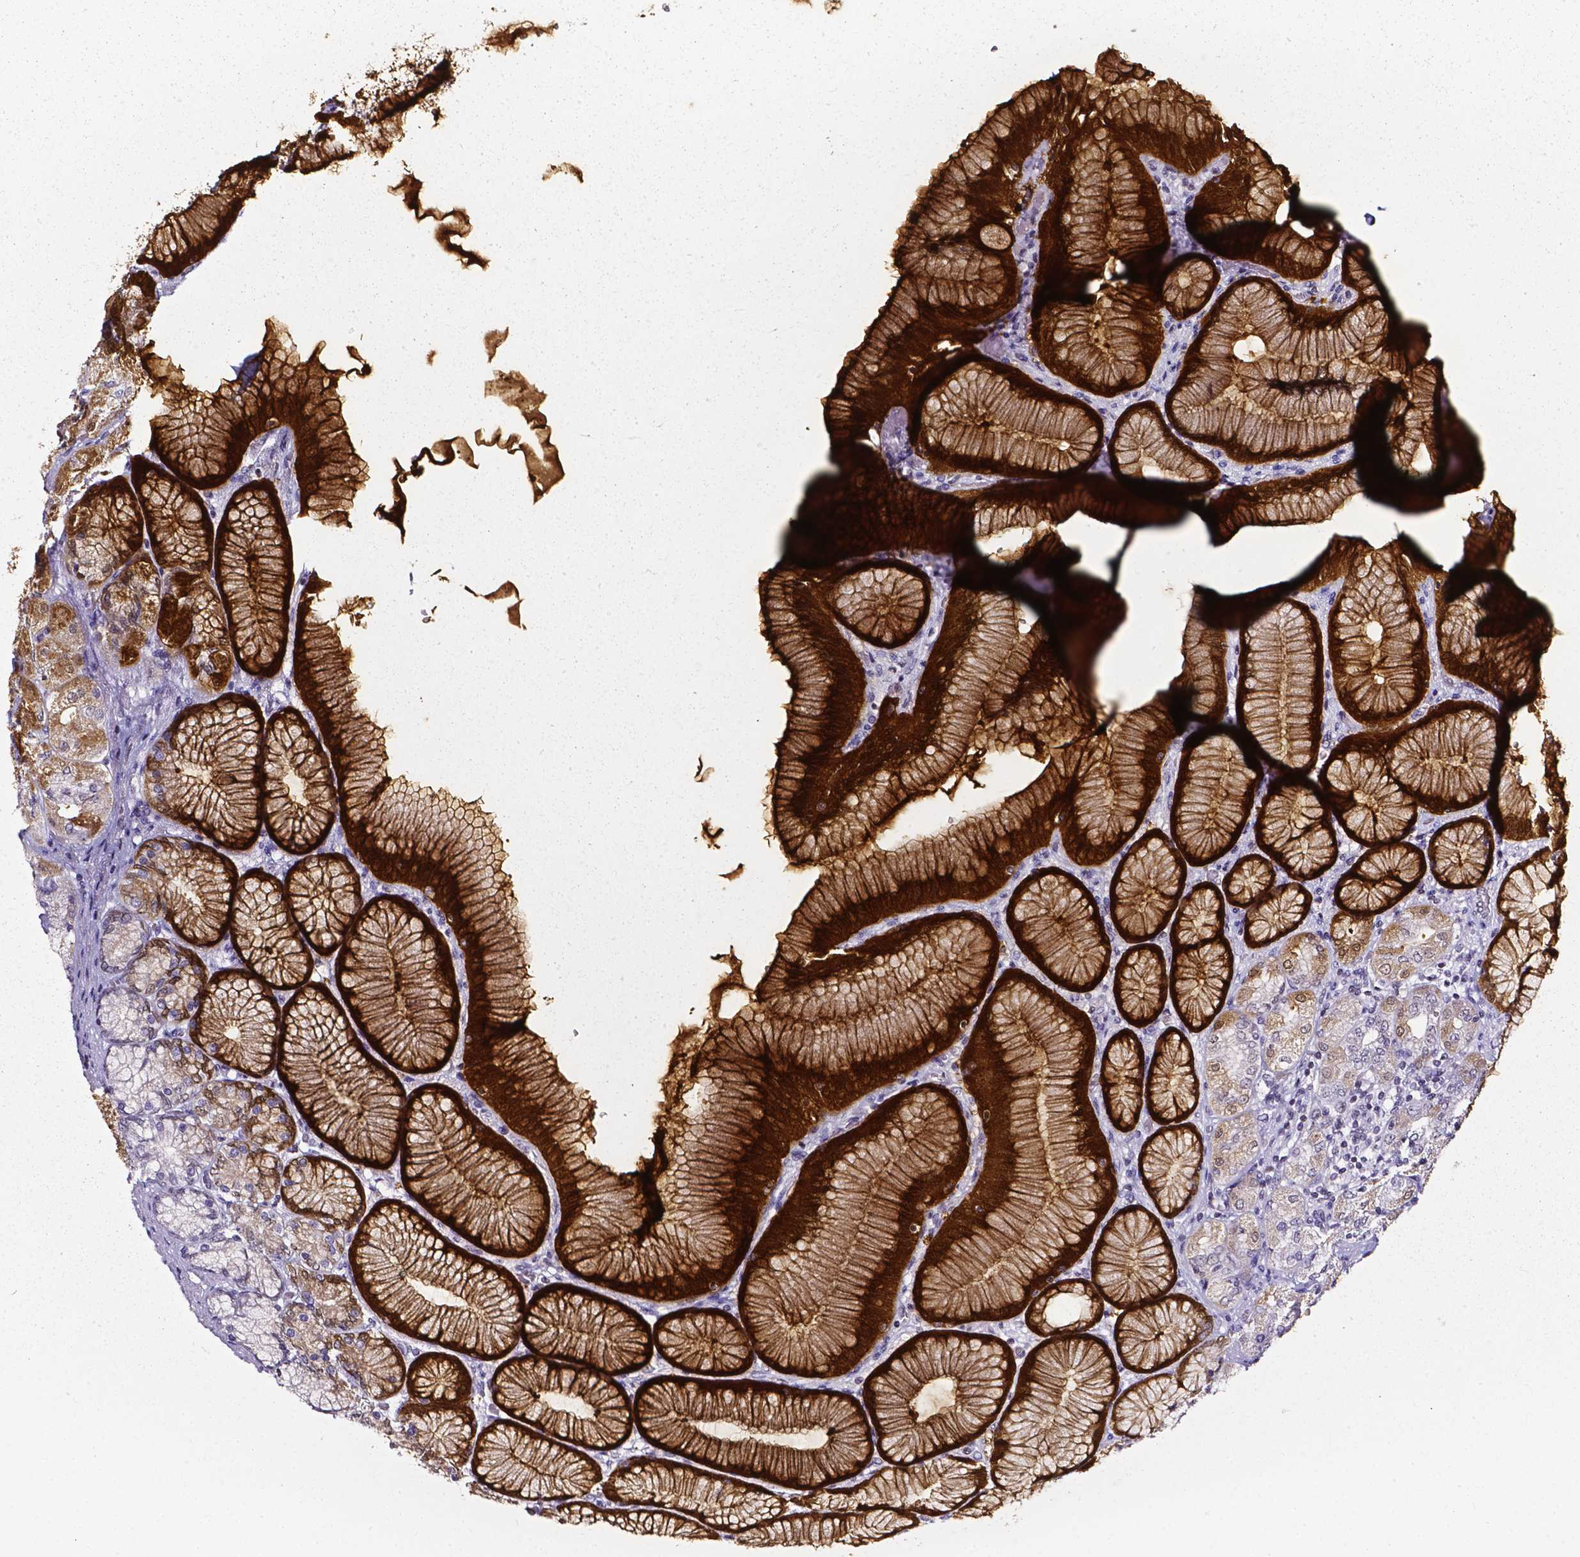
{"staining": {"intensity": "strong", "quantity": "25%-75%", "location": "cytoplasmic/membranous,nuclear"}, "tissue": "stomach", "cell_type": "Glandular cells", "image_type": "normal", "snomed": [{"axis": "morphology", "description": "Normal tissue, NOS"}, {"axis": "morphology", "description": "Adenocarcinoma, NOS"}, {"axis": "morphology", "description": "Adenocarcinoma, High grade"}, {"axis": "topography", "description": "Stomach, upper"}, {"axis": "topography", "description": "Stomach"}], "caption": "Immunohistochemical staining of unremarkable stomach reveals high levels of strong cytoplasmic/membranous,nuclear positivity in approximately 25%-75% of glandular cells.", "gene": "AKR1B10", "patient": {"sex": "female", "age": 65}}